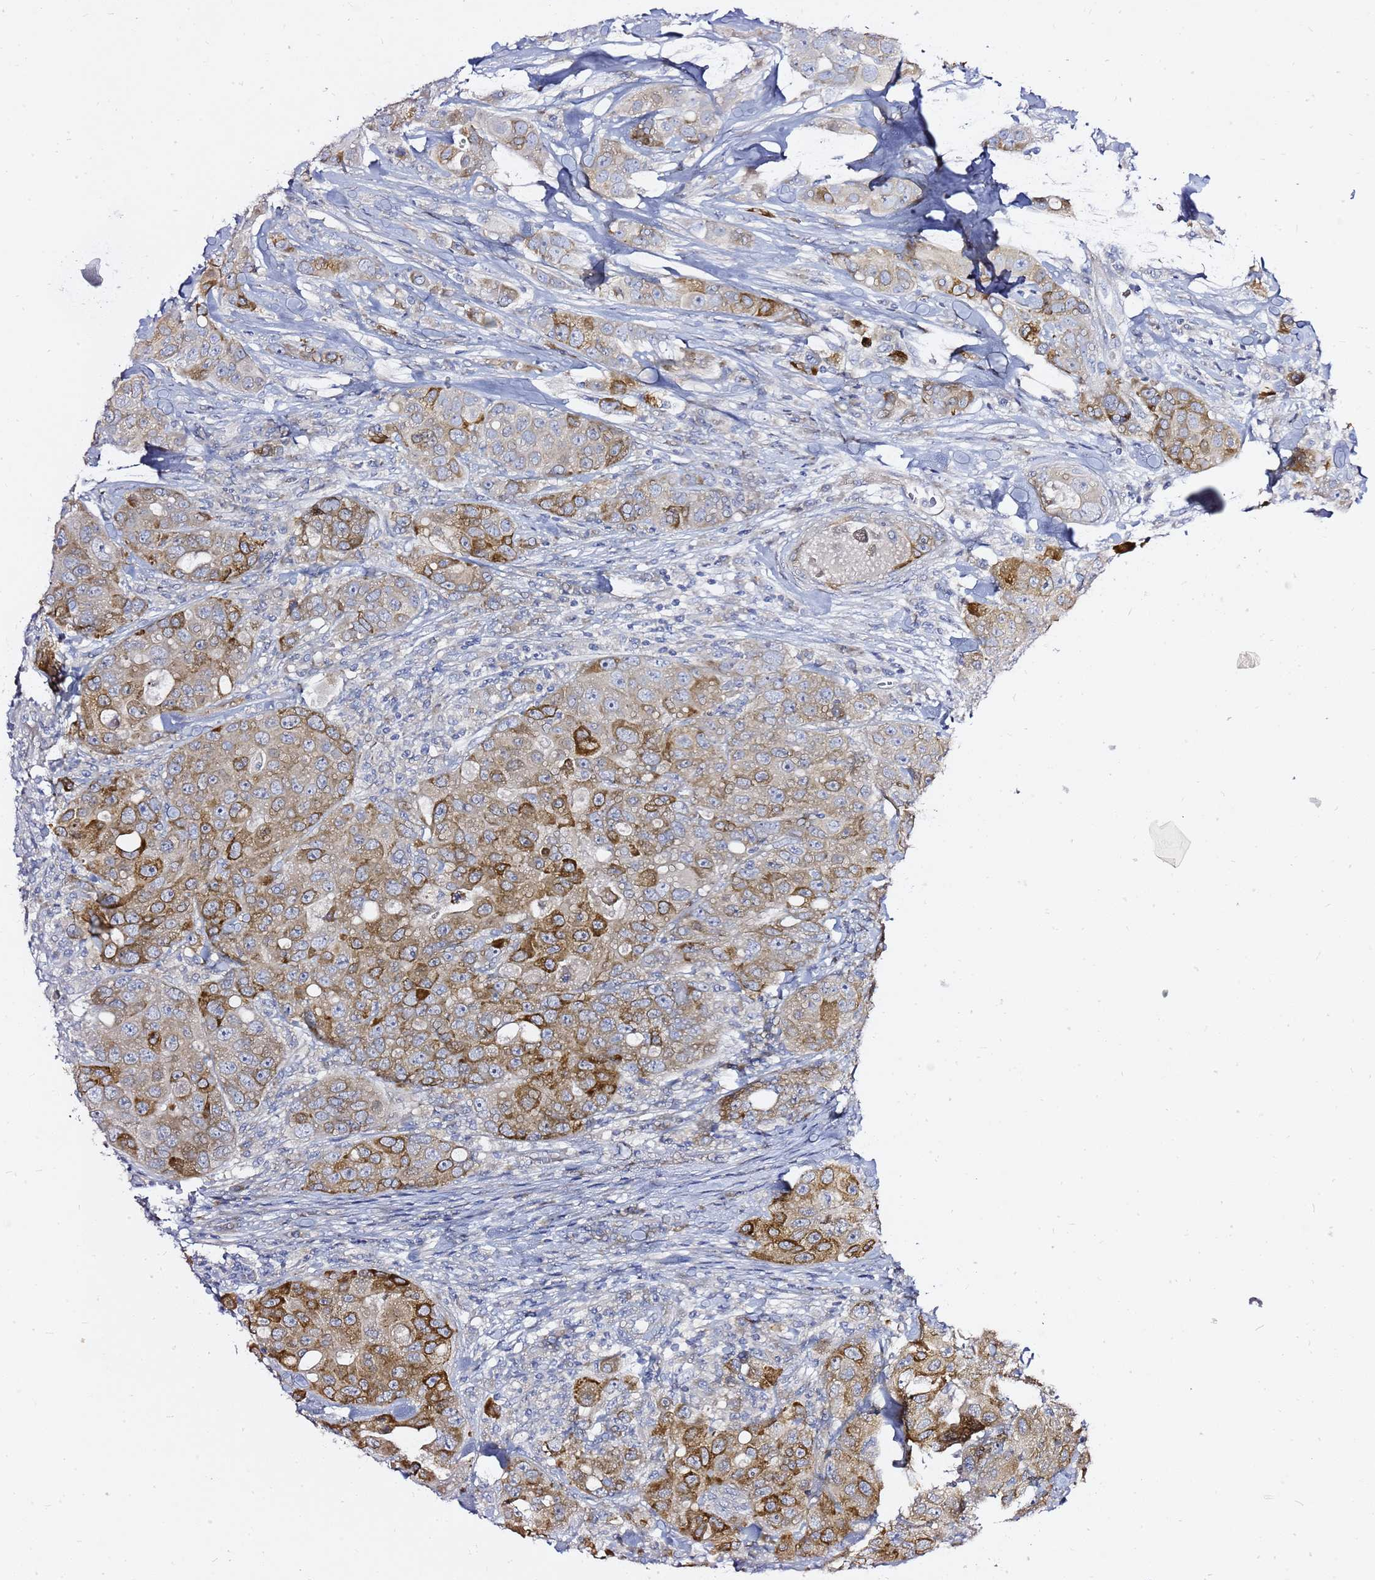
{"staining": {"intensity": "moderate", "quantity": "25%-75%", "location": "cytoplasmic/membranous"}, "tissue": "breast cancer", "cell_type": "Tumor cells", "image_type": "cancer", "snomed": [{"axis": "morphology", "description": "Duct carcinoma"}, {"axis": "topography", "description": "Breast"}], "caption": "About 25%-75% of tumor cells in breast cancer (infiltrating ductal carcinoma) reveal moderate cytoplasmic/membranous protein staining as visualized by brown immunohistochemical staining.", "gene": "MON1B", "patient": {"sex": "female", "age": 43}}